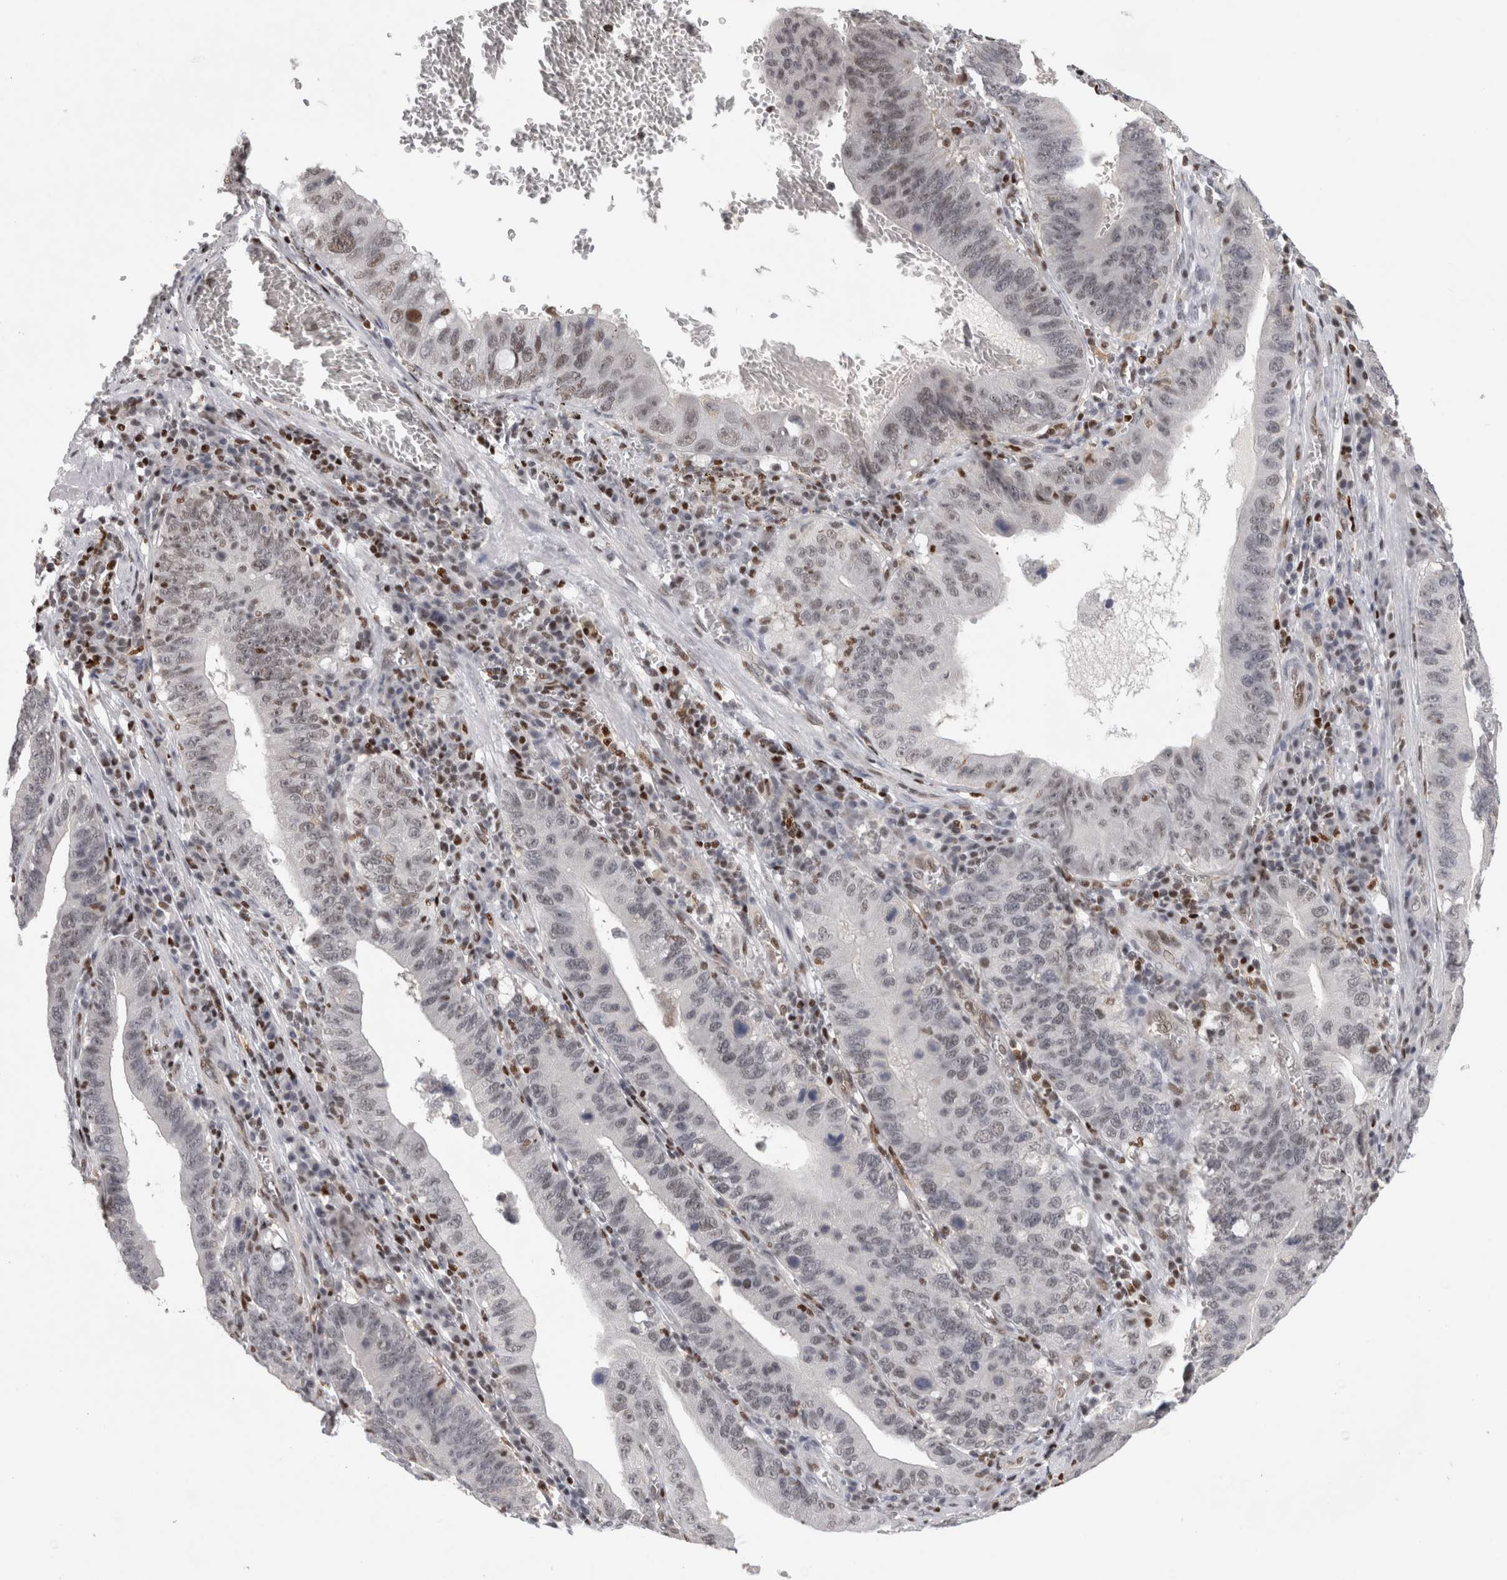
{"staining": {"intensity": "weak", "quantity": "<25%", "location": "nuclear"}, "tissue": "stomach cancer", "cell_type": "Tumor cells", "image_type": "cancer", "snomed": [{"axis": "morphology", "description": "Adenocarcinoma, NOS"}, {"axis": "topography", "description": "Stomach"}, {"axis": "topography", "description": "Gastric cardia"}], "caption": "Adenocarcinoma (stomach) was stained to show a protein in brown. There is no significant expression in tumor cells. (Stains: DAB (3,3'-diaminobenzidine) immunohistochemistry (IHC) with hematoxylin counter stain, Microscopy: brightfield microscopy at high magnification).", "gene": "SRARP", "patient": {"sex": "male", "age": 59}}